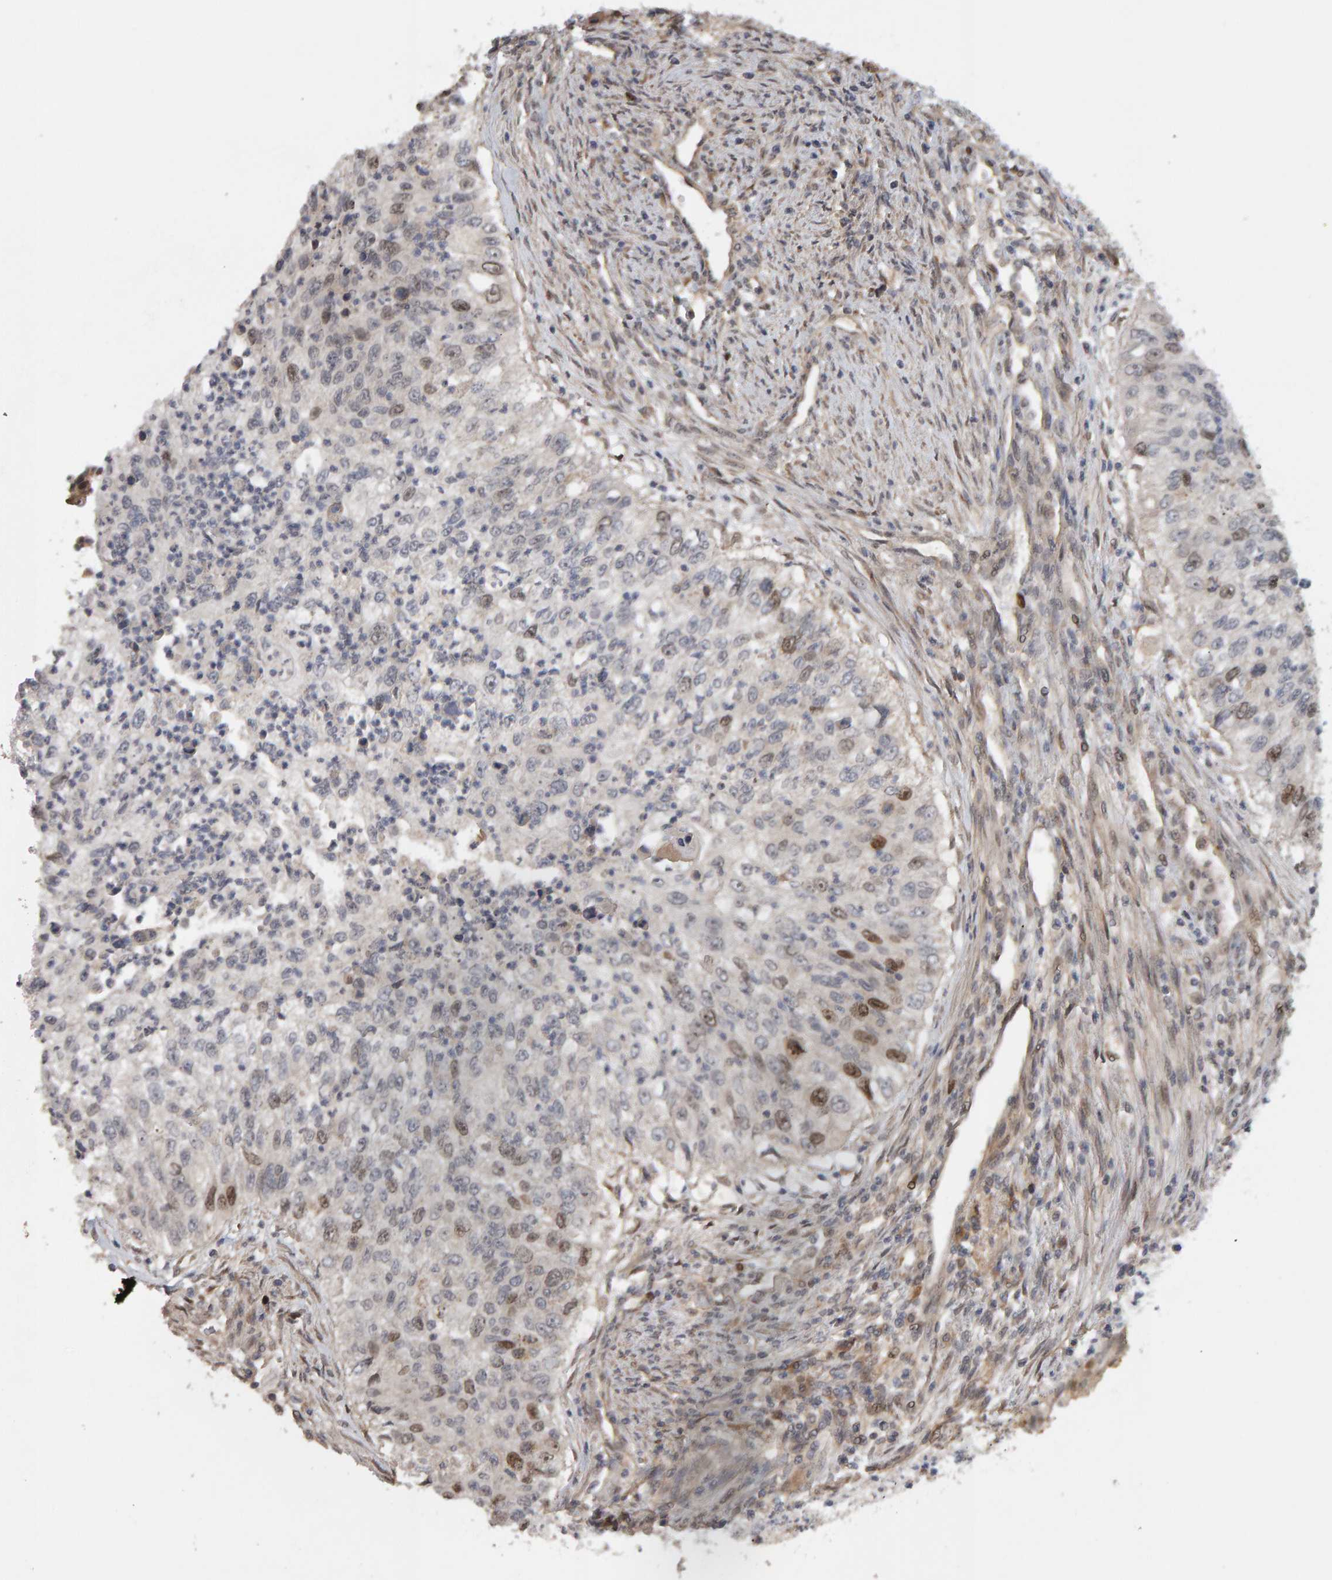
{"staining": {"intensity": "moderate", "quantity": "<25%", "location": "nuclear"}, "tissue": "urothelial cancer", "cell_type": "Tumor cells", "image_type": "cancer", "snomed": [{"axis": "morphology", "description": "Urothelial carcinoma, High grade"}, {"axis": "topography", "description": "Urinary bladder"}], "caption": "Immunohistochemical staining of urothelial cancer exhibits moderate nuclear protein staining in approximately <25% of tumor cells. (DAB (3,3'-diaminobenzidine) IHC with brightfield microscopy, high magnification).", "gene": "CDCA5", "patient": {"sex": "female", "age": 60}}